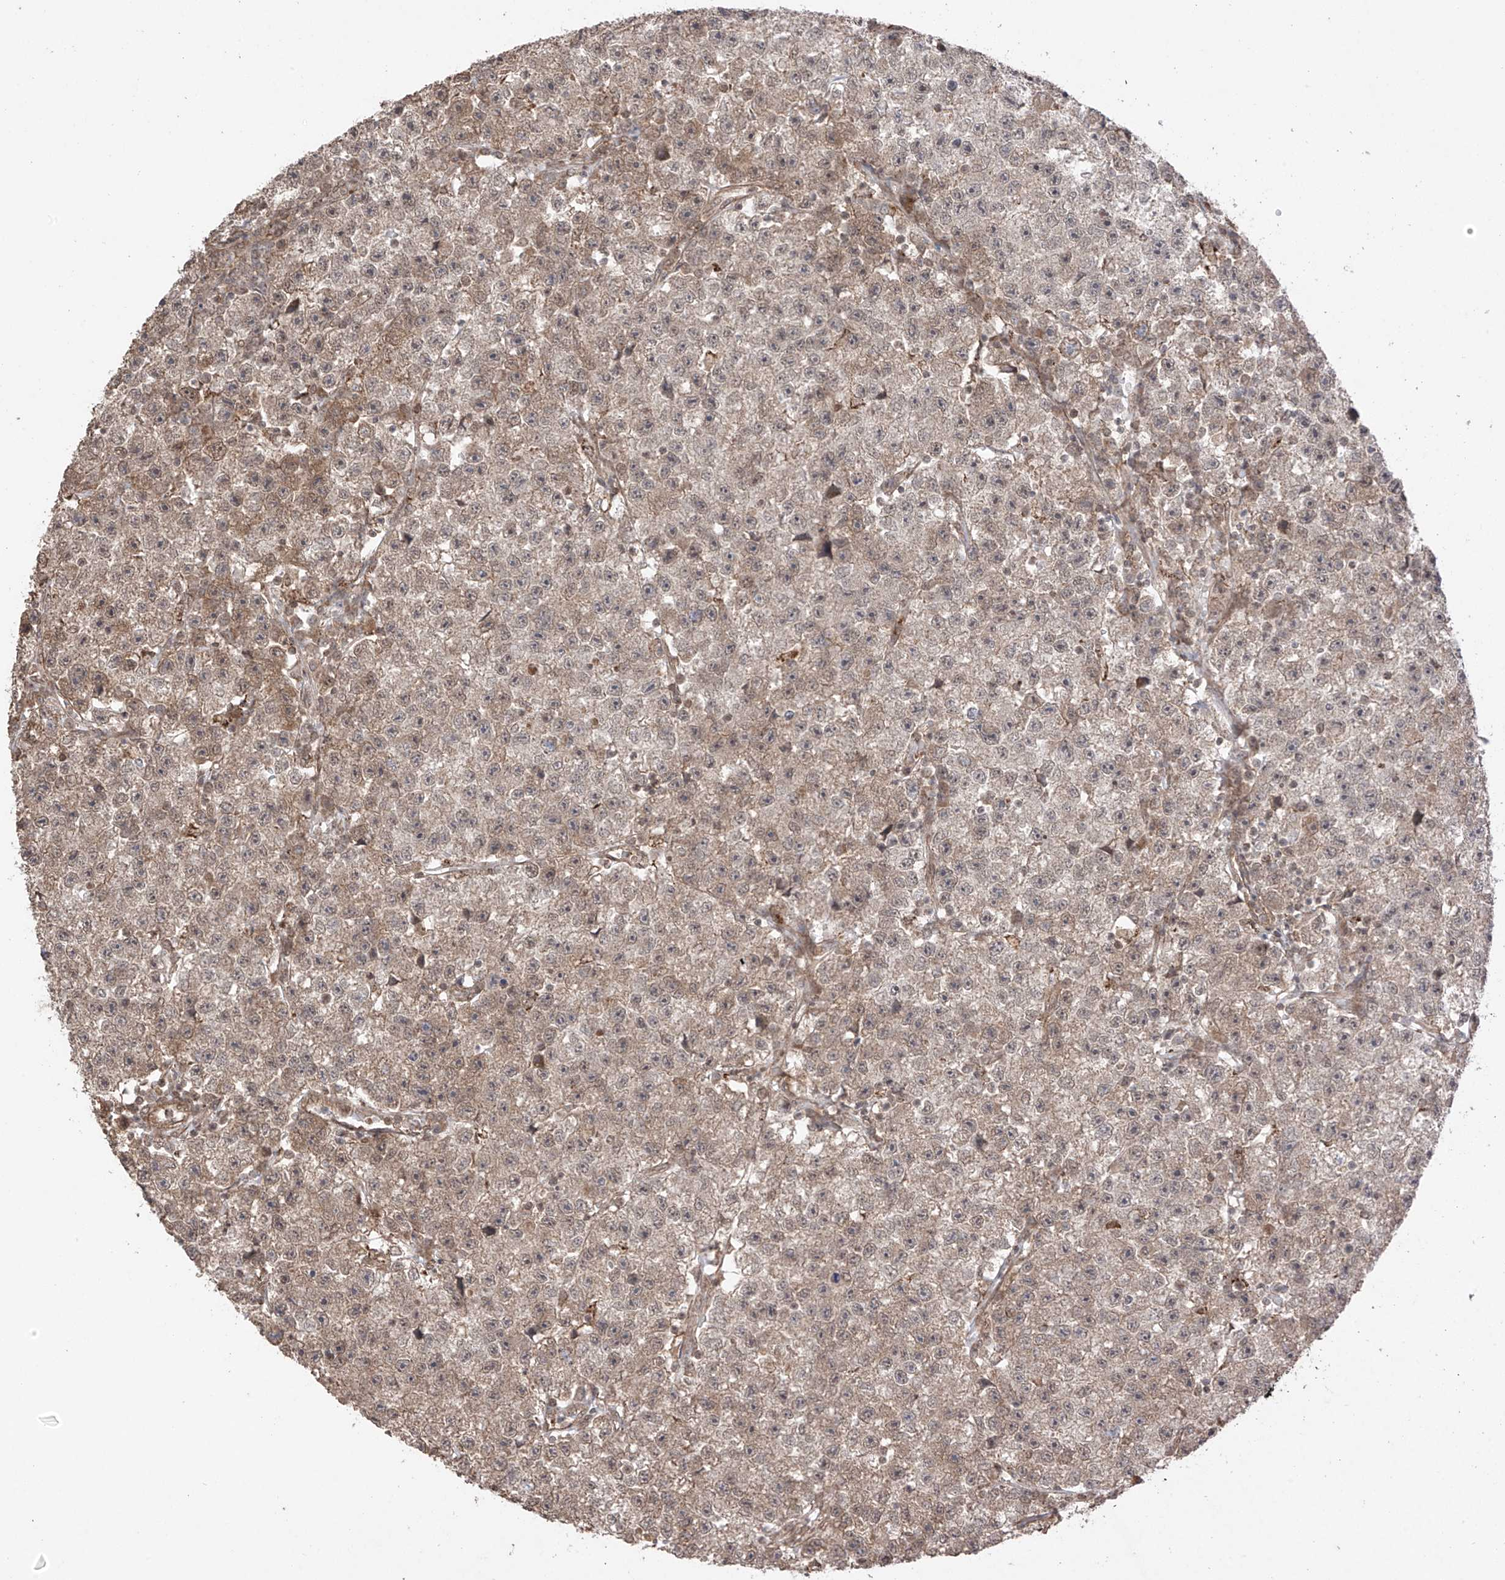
{"staining": {"intensity": "weak", "quantity": ">75%", "location": "cytoplasmic/membranous"}, "tissue": "testis cancer", "cell_type": "Tumor cells", "image_type": "cancer", "snomed": [{"axis": "morphology", "description": "Seminoma, NOS"}, {"axis": "topography", "description": "Testis"}], "caption": "High-magnification brightfield microscopy of testis cancer (seminoma) stained with DAB (3,3'-diaminobenzidine) (brown) and counterstained with hematoxylin (blue). tumor cells exhibit weak cytoplasmic/membranous positivity is identified in approximately>75% of cells. The staining is performed using DAB brown chromogen to label protein expression. The nuclei are counter-stained blue using hematoxylin.", "gene": "ABCD1", "patient": {"sex": "male", "age": 22}}